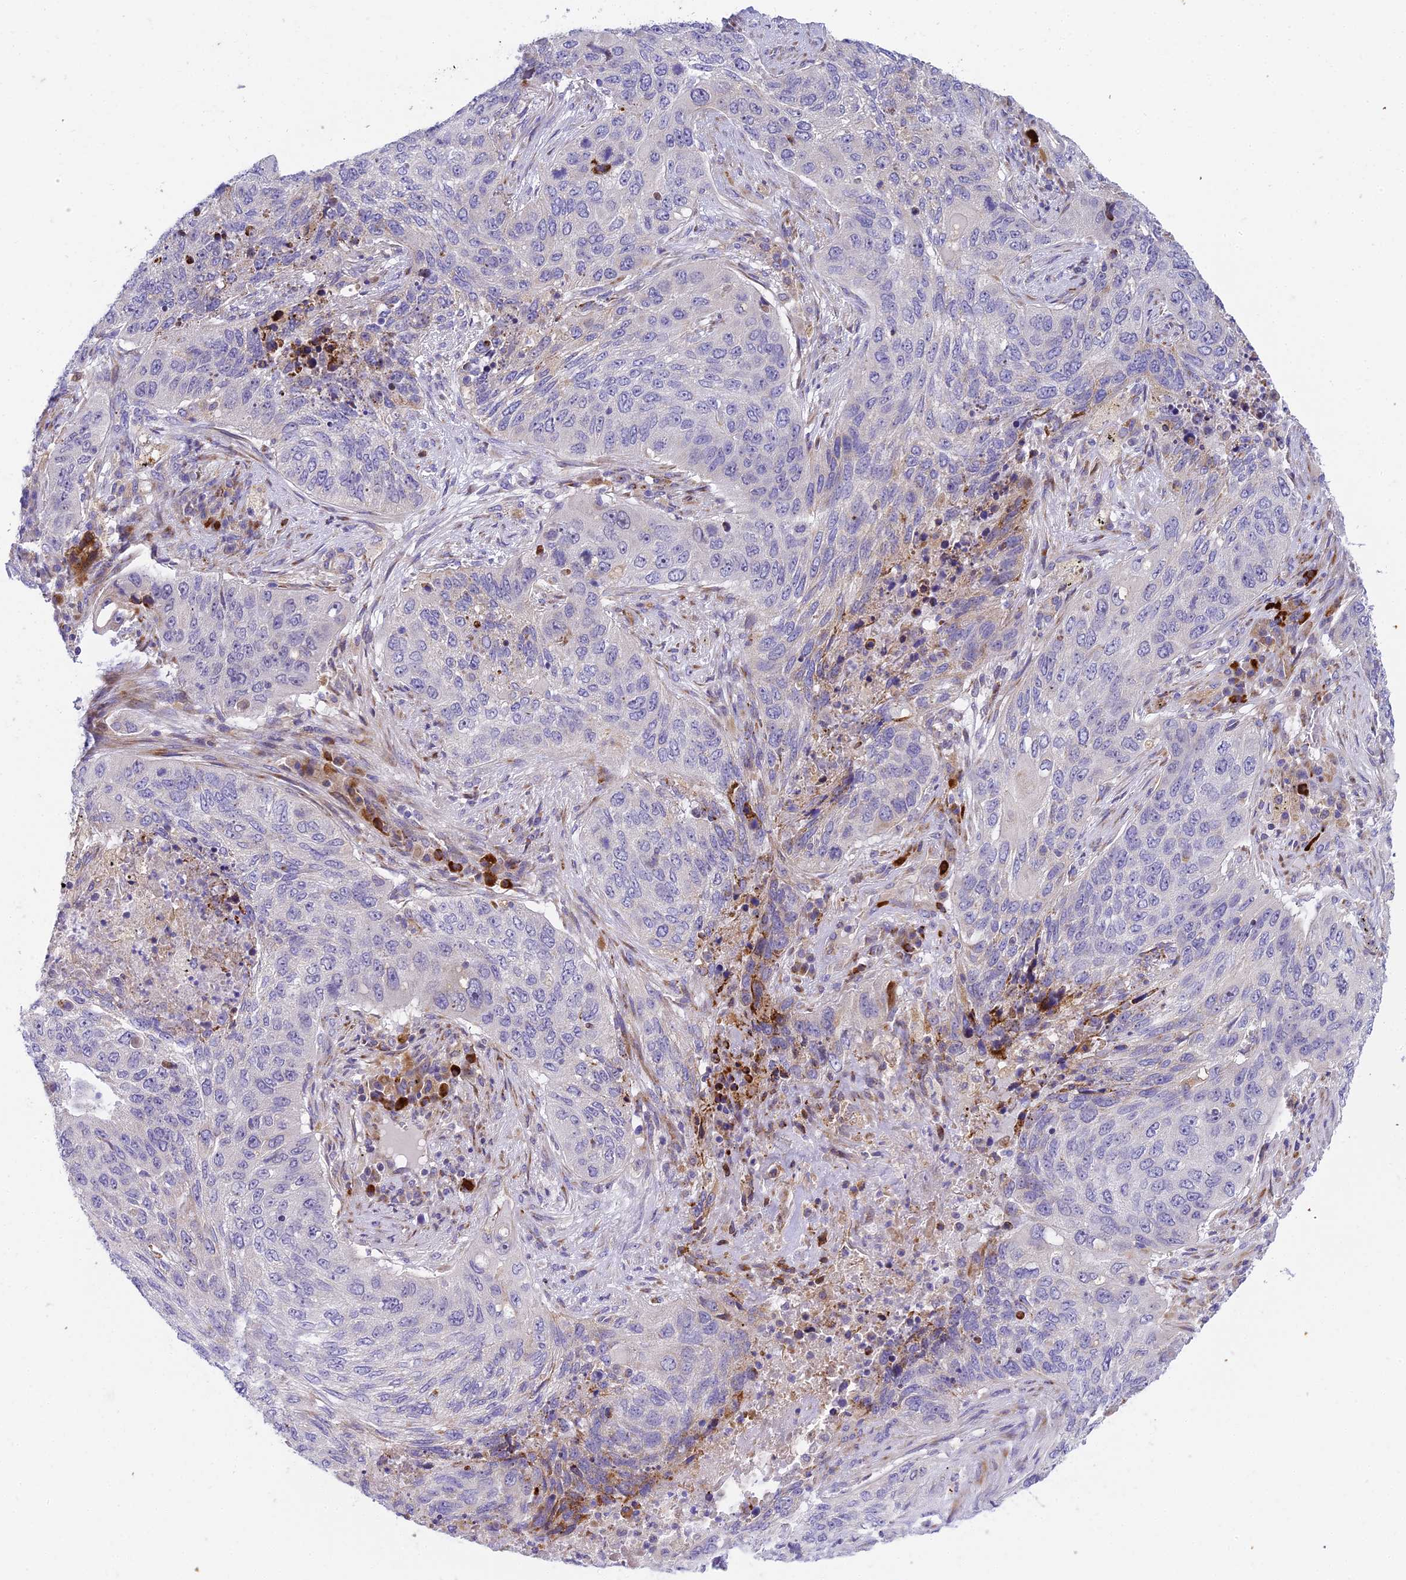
{"staining": {"intensity": "negative", "quantity": "none", "location": "none"}, "tissue": "lung cancer", "cell_type": "Tumor cells", "image_type": "cancer", "snomed": [{"axis": "morphology", "description": "Squamous cell carcinoma, NOS"}, {"axis": "topography", "description": "Lung"}], "caption": "Tumor cells show no significant protein positivity in lung squamous cell carcinoma.", "gene": "CLCN7", "patient": {"sex": "female", "age": 63}}